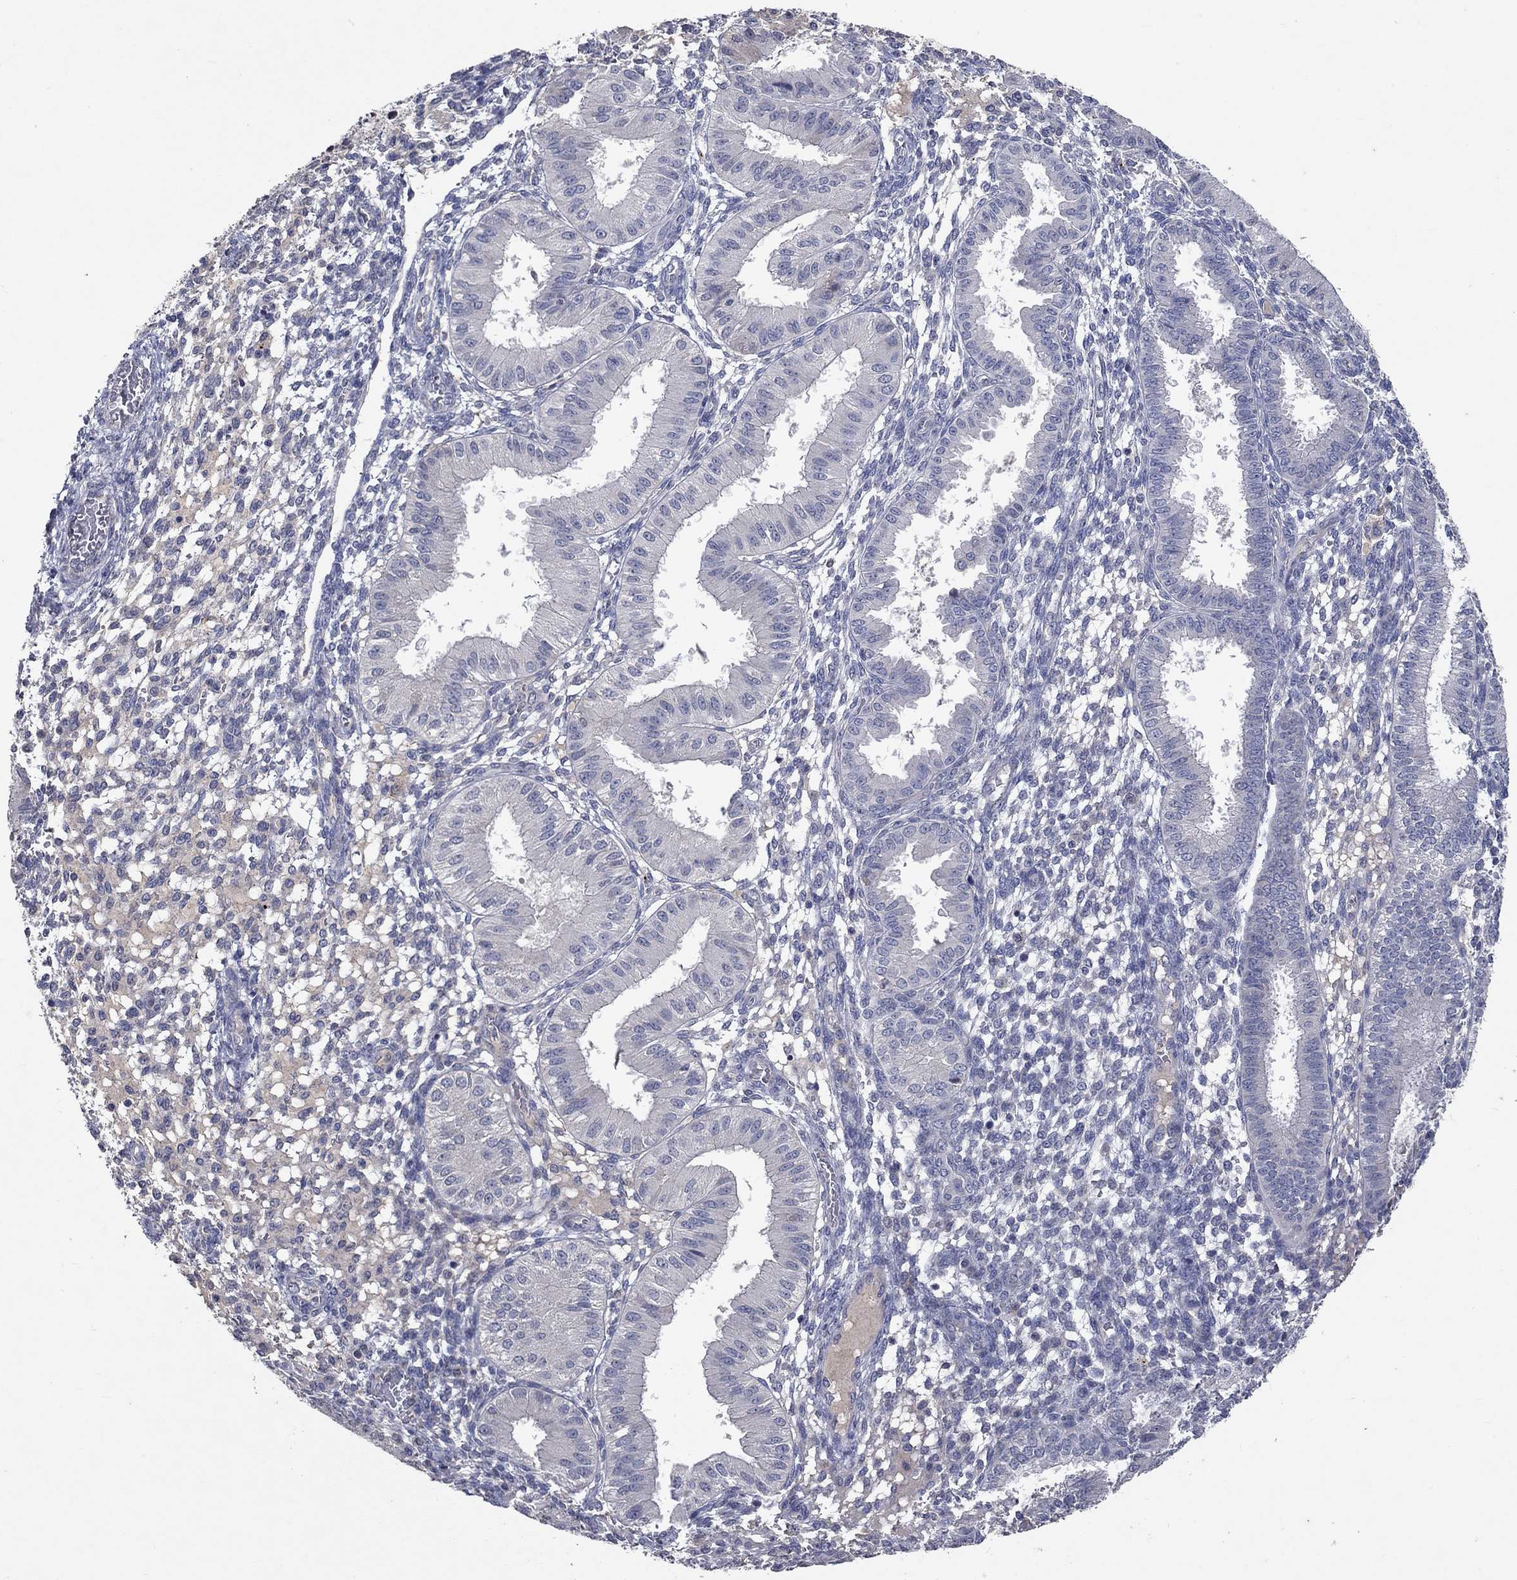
{"staining": {"intensity": "negative", "quantity": "none", "location": "none"}, "tissue": "endometrium", "cell_type": "Cells in endometrial stroma", "image_type": "normal", "snomed": [{"axis": "morphology", "description": "Normal tissue, NOS"}, {"axis": "topography", "description": "Endometrium"}], "caption": "The histopathology image reveals no staining of cells in endometrial stroma in unremarkable endometrium. Brightfield microscopy of IHC stained with DAB (3,3'-diaminobenzidine) (brown) and hematoxylin (blue), captured at high magnification.", "gene": "TMEM169", "patient": {"sex": "female", "age": 43}}